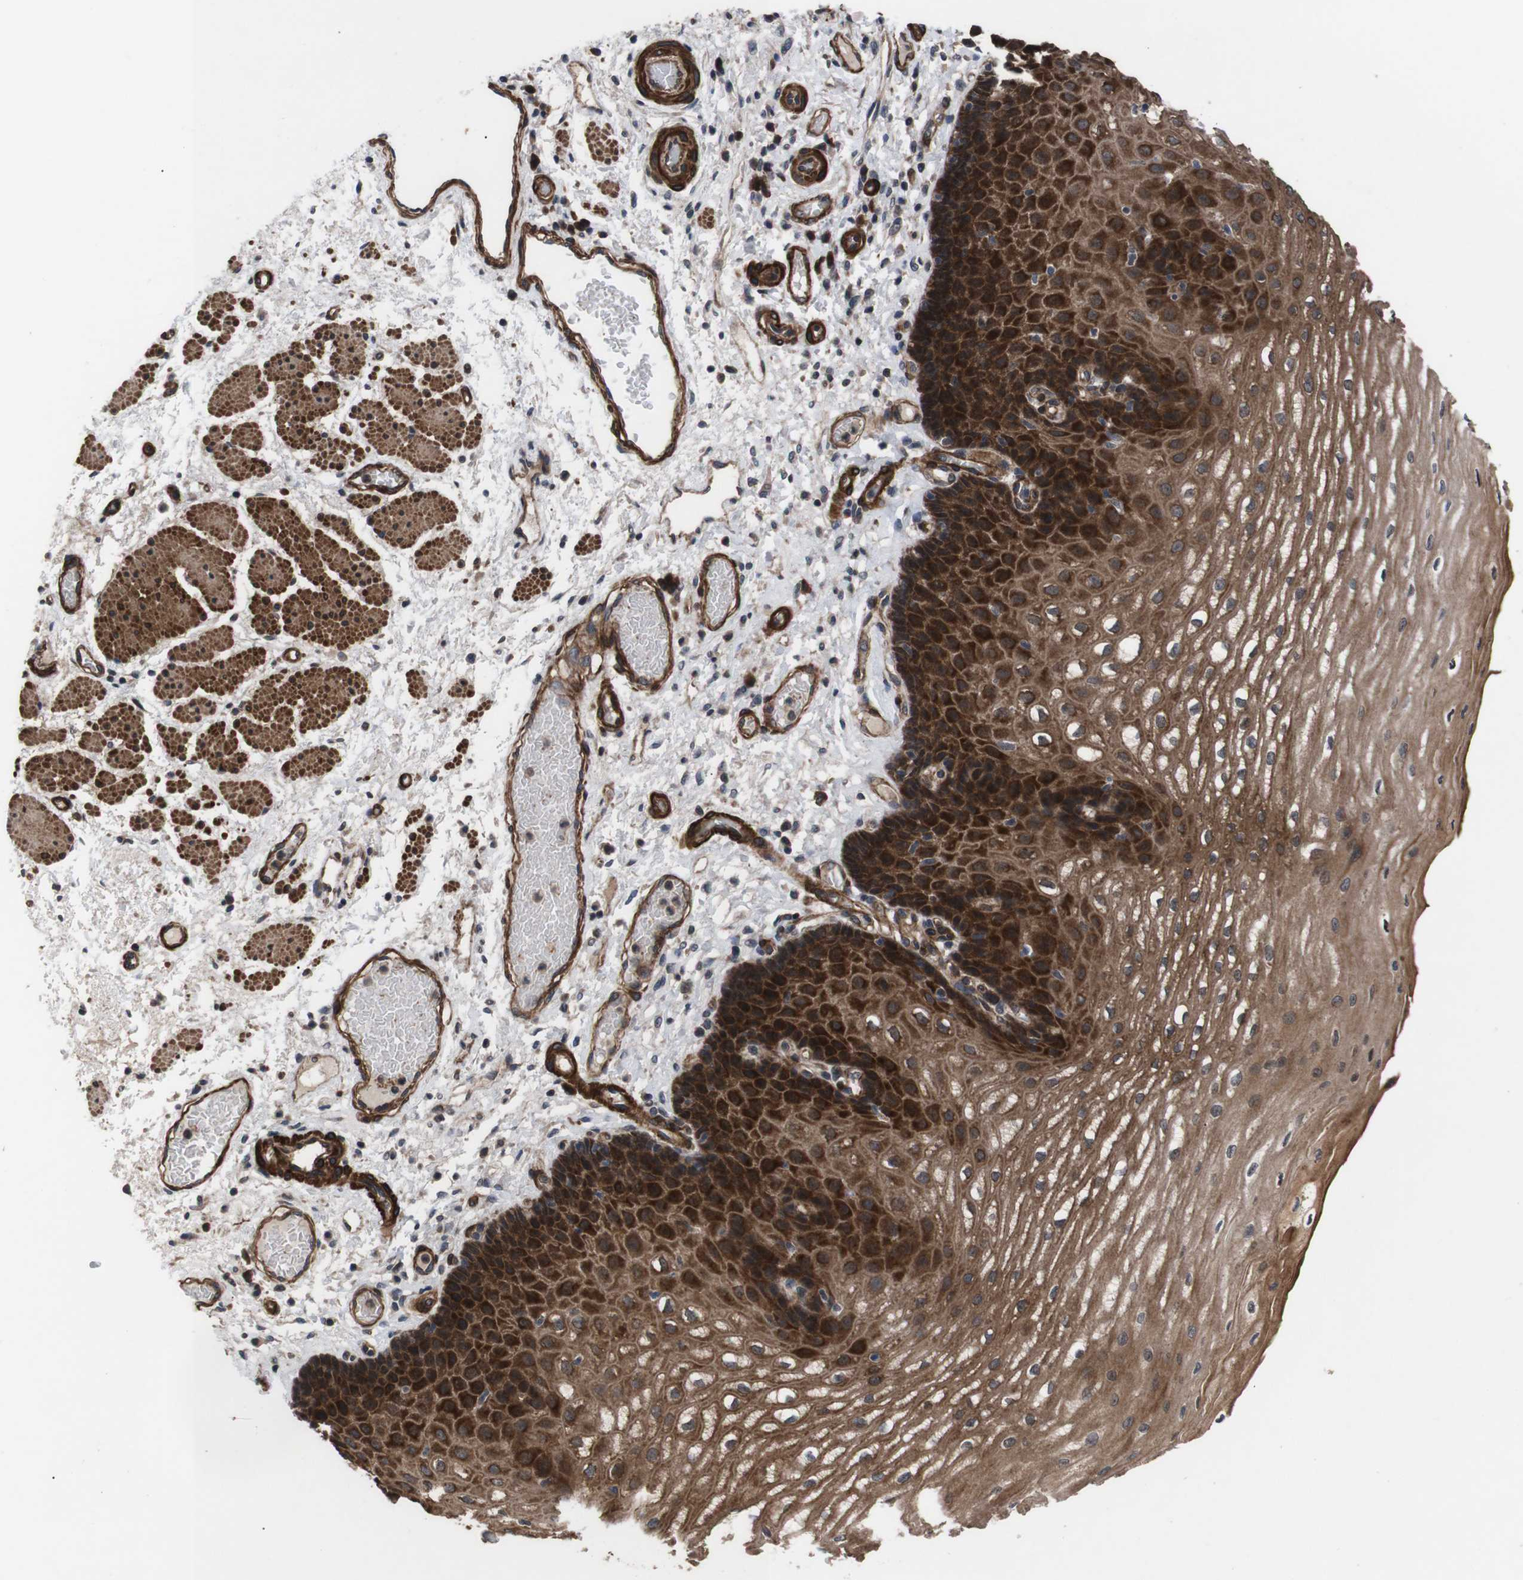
{"staining": {"intensity": "strong", "quantity": ">75%", "location": "cytoplasmic/membranous"}, "tissue": "esophagus", "cell_type": "Squamous epithelial cells", "image_type": "normal", "snomed": [{"axis": "morphology", "description": "Normal tissue, NOS"}, {"axis": "topography", "description": "Esophagus"}], "caption": "Esophagus stained for a protein (brown) shows strong cytoplasmic/membranous positive staining in approximately >75% of squamous epithelial cells.", "gene": "PAWR", "patient": {"sex": "male", "age": 54}}